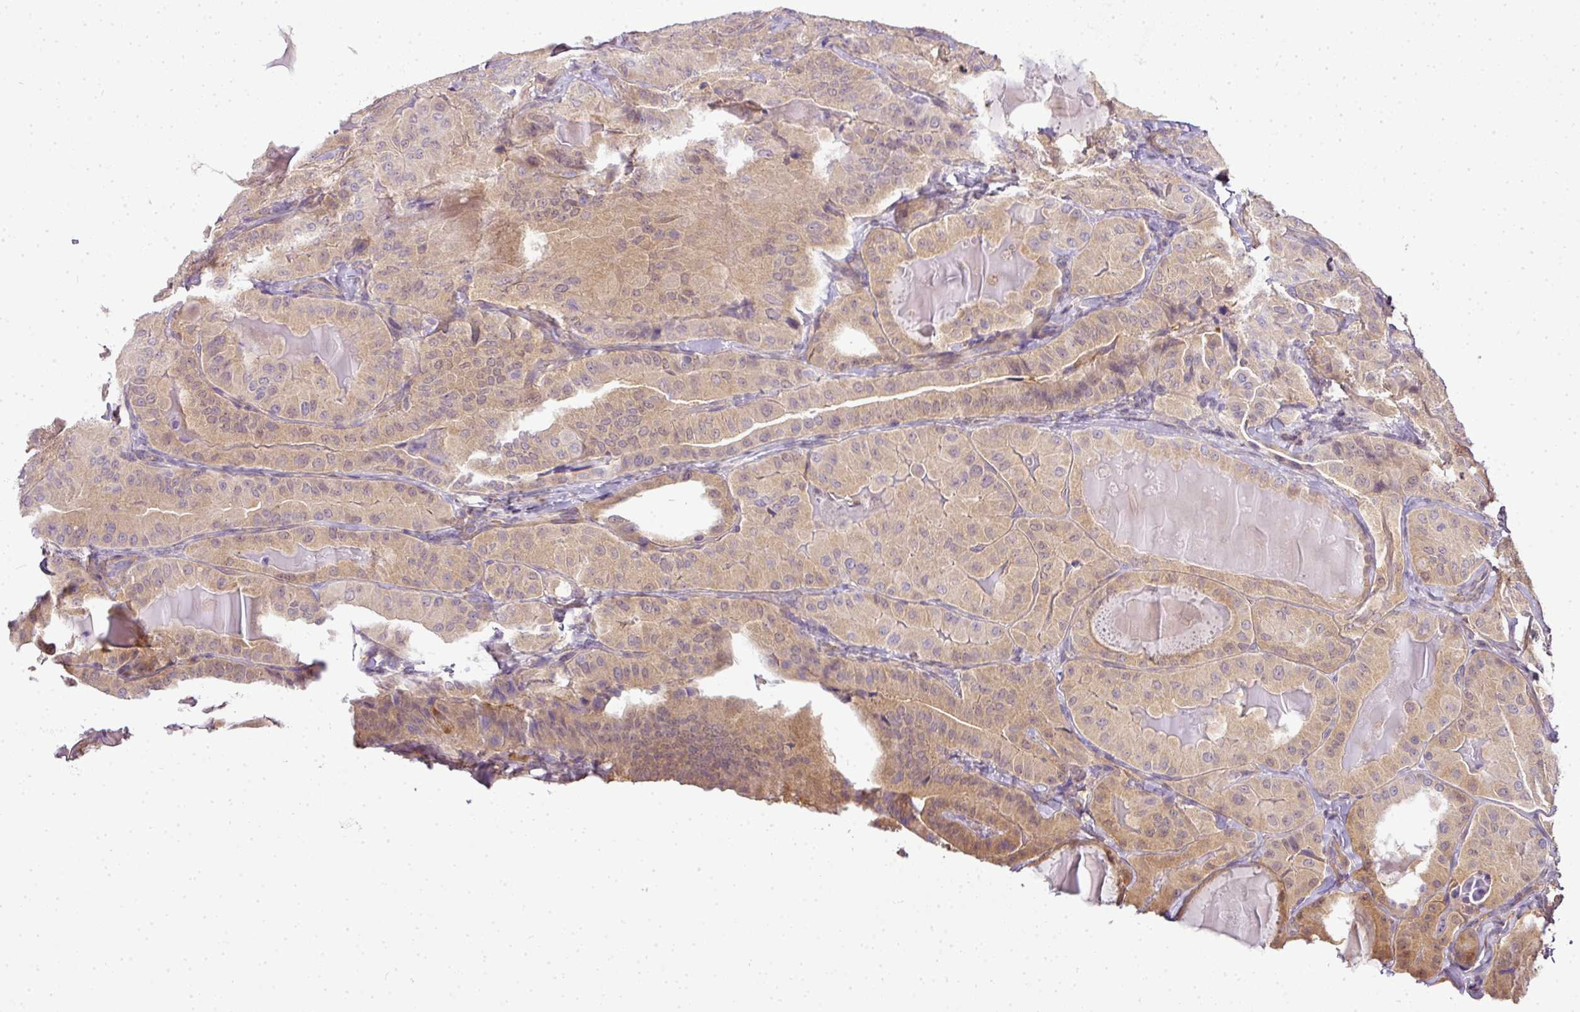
{"staining": {"intensity": "weak", "quantity": ">75%", "location": "cytoplasmic/membranous"}, "tissue": "thyroid cancer", "cell_type": "Tumor cells", "image_type": "cancer", "snomed": [{"axis": "morphology", "description": "Papillary adenocarcinoma, NOS"}, {"axis": "topography", "description": "Thyroid gland"}], "caption": "This is a histology image of immunohistochemistry staining of thyroid cancer (papillary adenocarcinoma), which shows weak staining in the cytoplasmic/membranous of tumor cells.", "gene": "ADH5", "patient": {"sex": "female", "age": 68}}